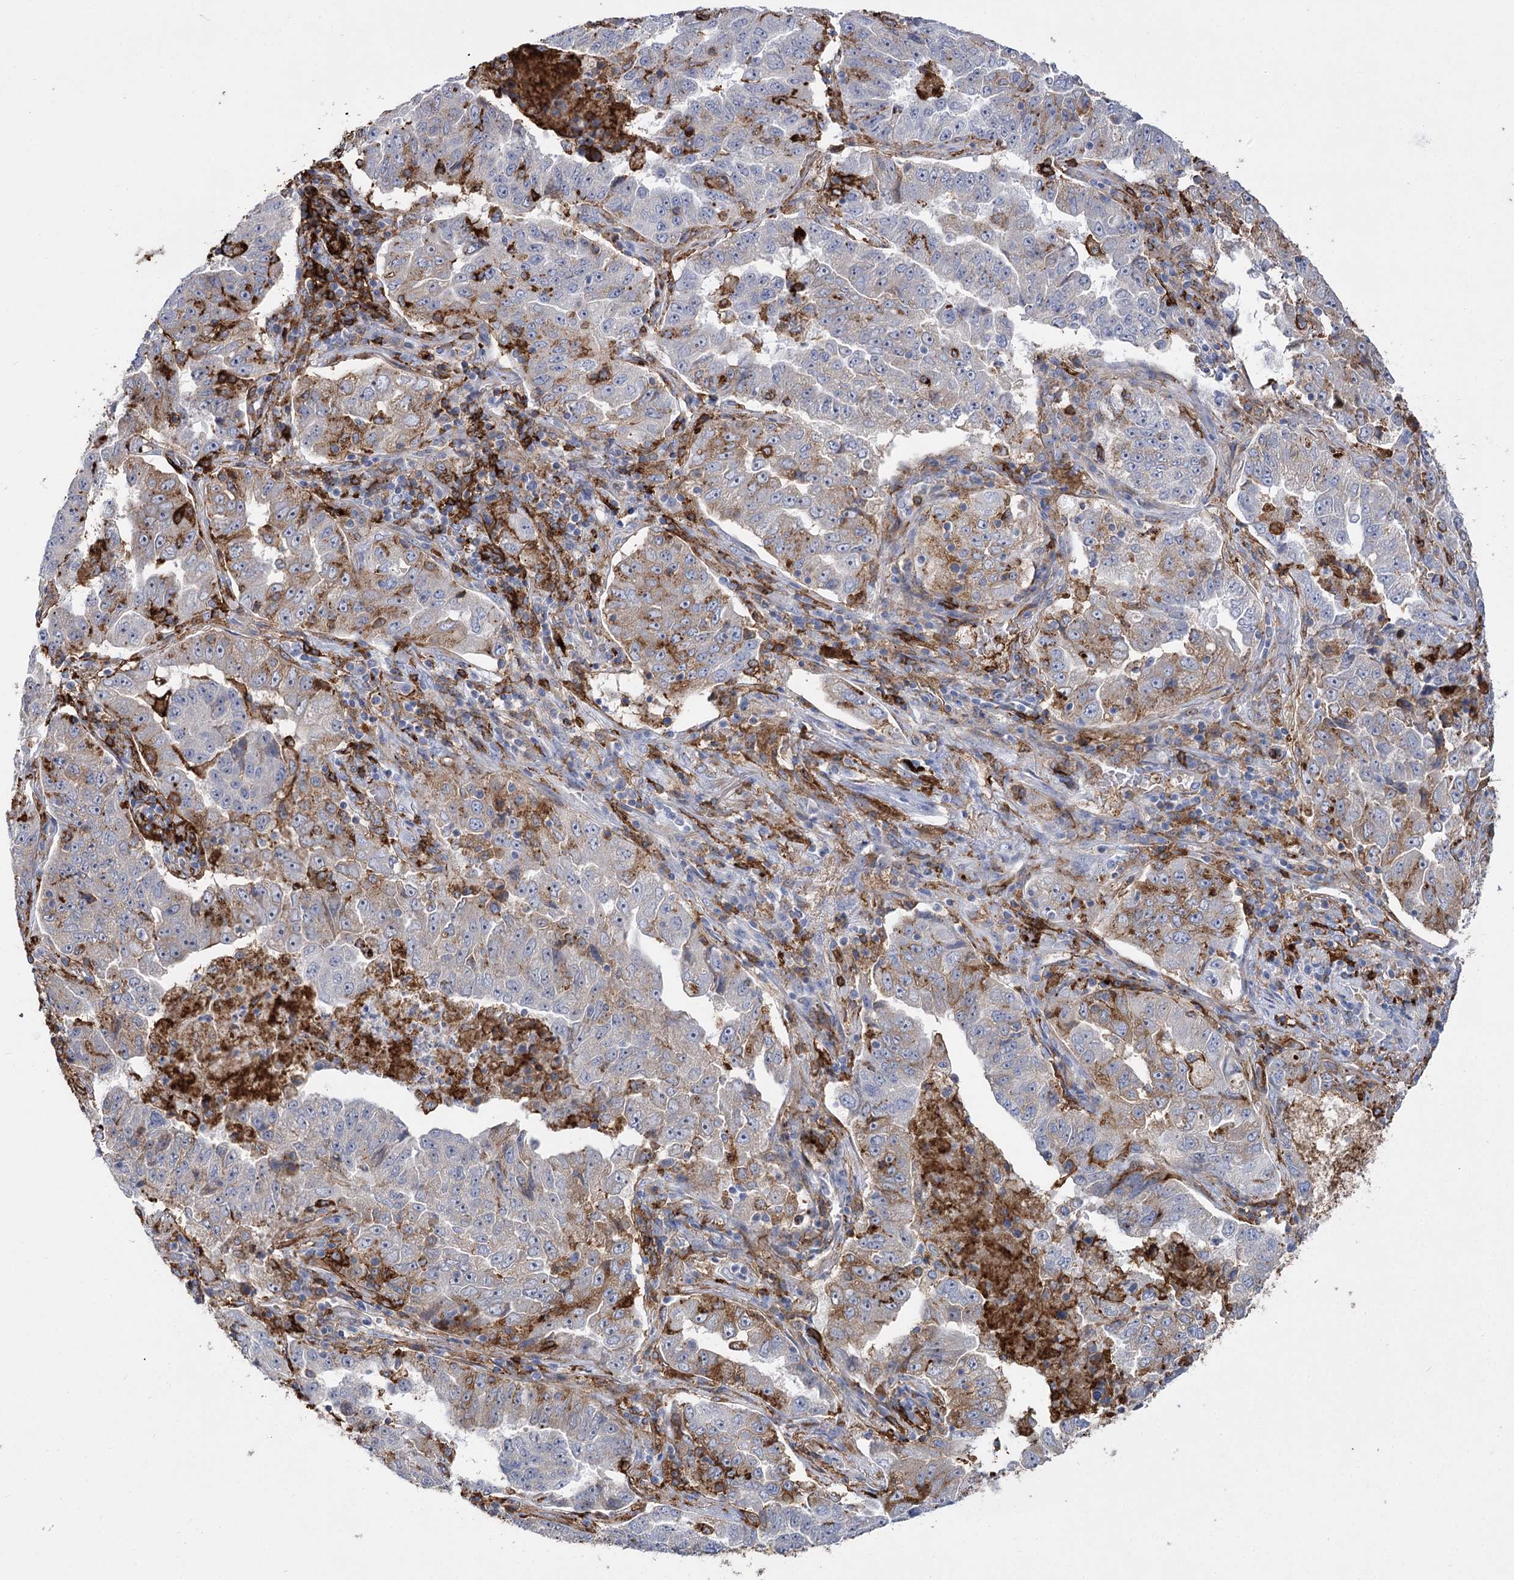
{"staining": {"intensity": "negative", "quantity": "none", "location": "none"}, "tissue": "lung cancer", "cell_type": "Tumor cells", "image_type": "cancer", "snomed": [{"axis": "morphology", "description": "Adenocarcinoma, NOS"}, {"axis": "topography", "description": "Lung"}], "caption": "Tumor cells are negative for protein expression in human adenocarcinoma (lung).", "gene": "PIWIL4", "patient": {"sex": "female", "age": 51}}